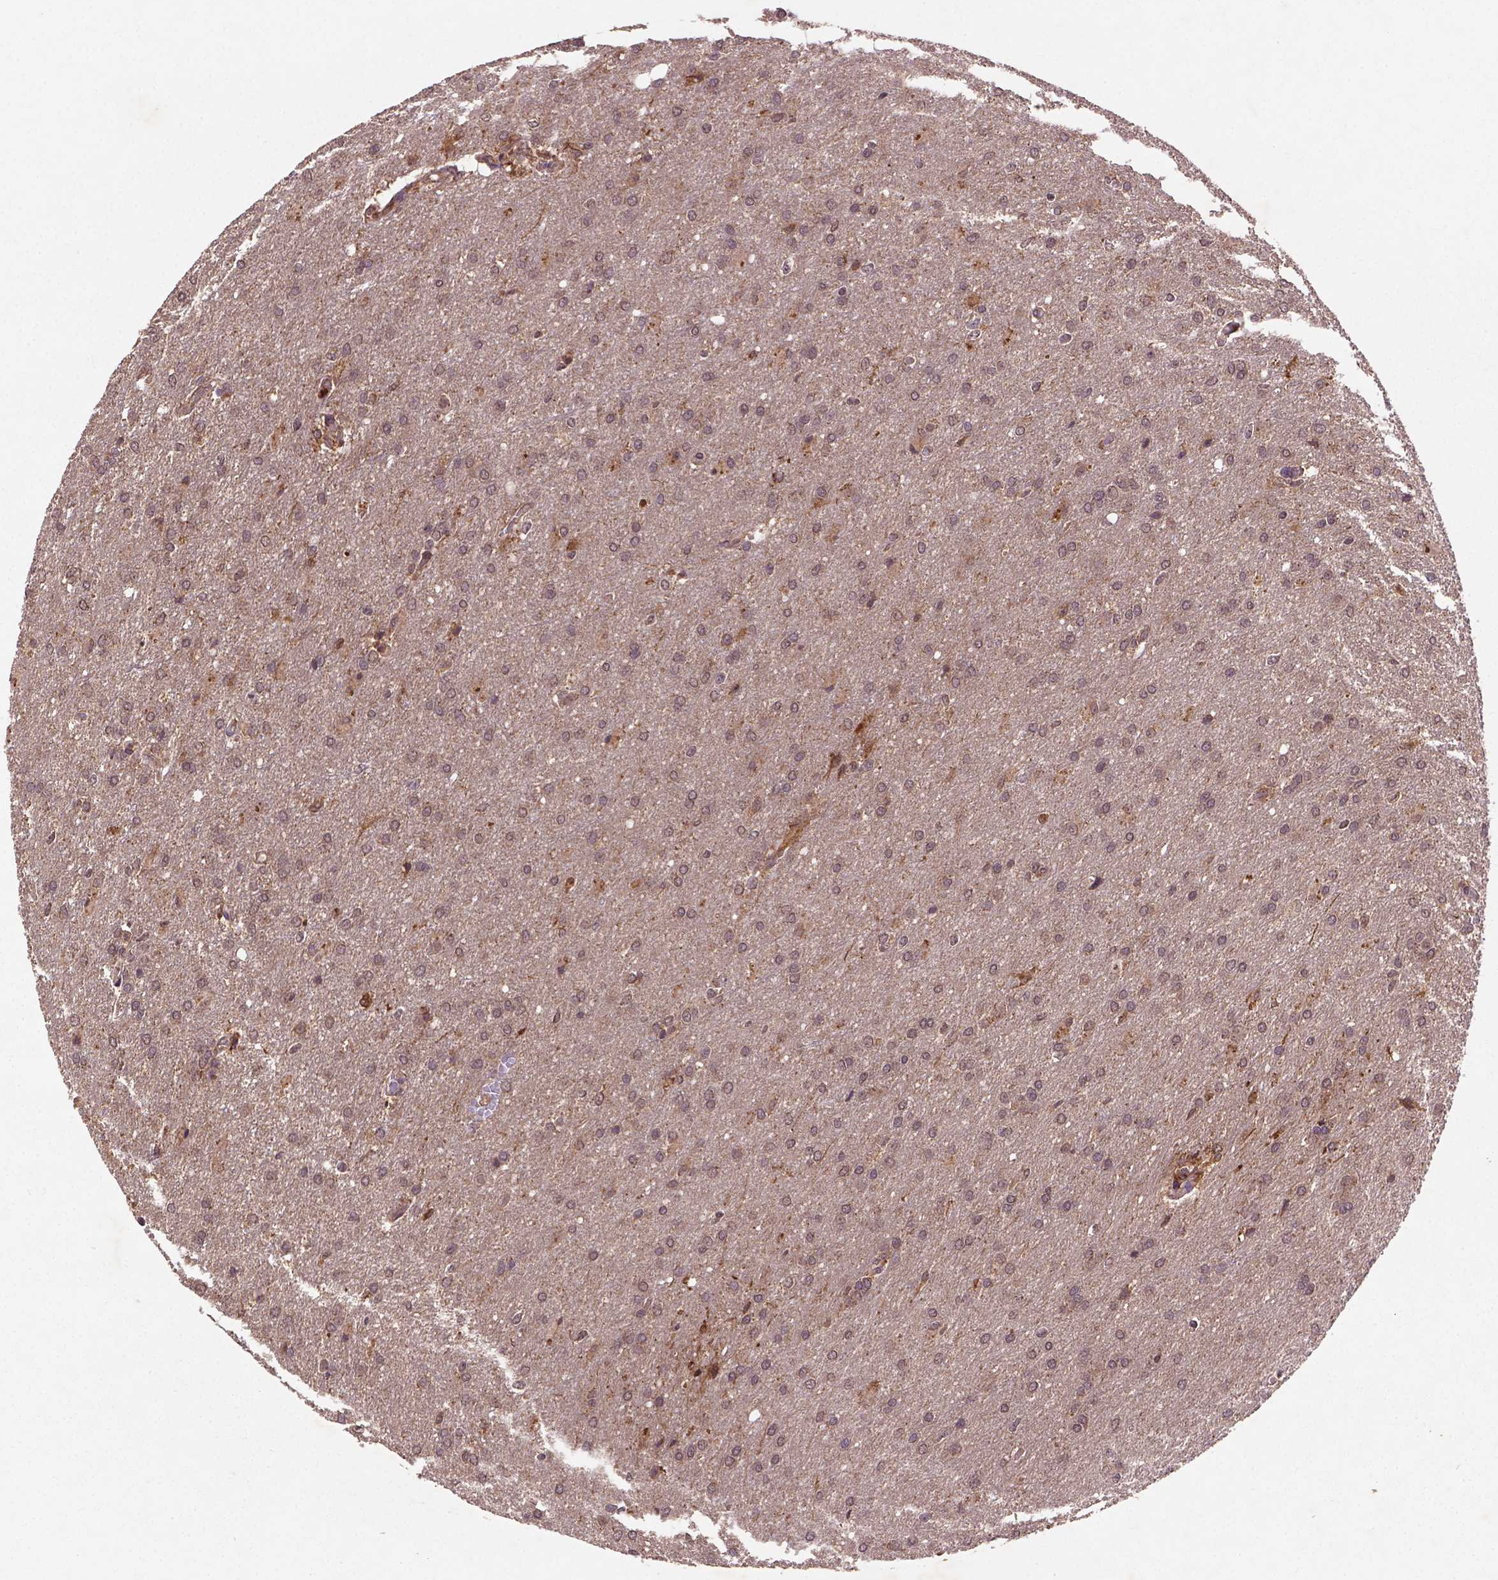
{"staining": {"intensity": "weak", "quantity": "25%-75%", "location": "nuclear"}, "tissue": "glioma", "cell_type": "Tumor cells", "image_type": "cancer", "snomed": [{"axis": "morphology", "description": "Glioma, malignant, High grade"}, {"axis": "topography", "description": "Brain"}], "caption": "Immunohistochemistry of human glioma reveals low levels of weak nuclear positivity in about 25%-75% of tumor cells. (DAB (3,3'-diaminobenzidine) IHC, brown staining for protein, blue staining for nuclei).", "gene": "NIPAL2", "patient": {"sex": "male", "age": 68}}